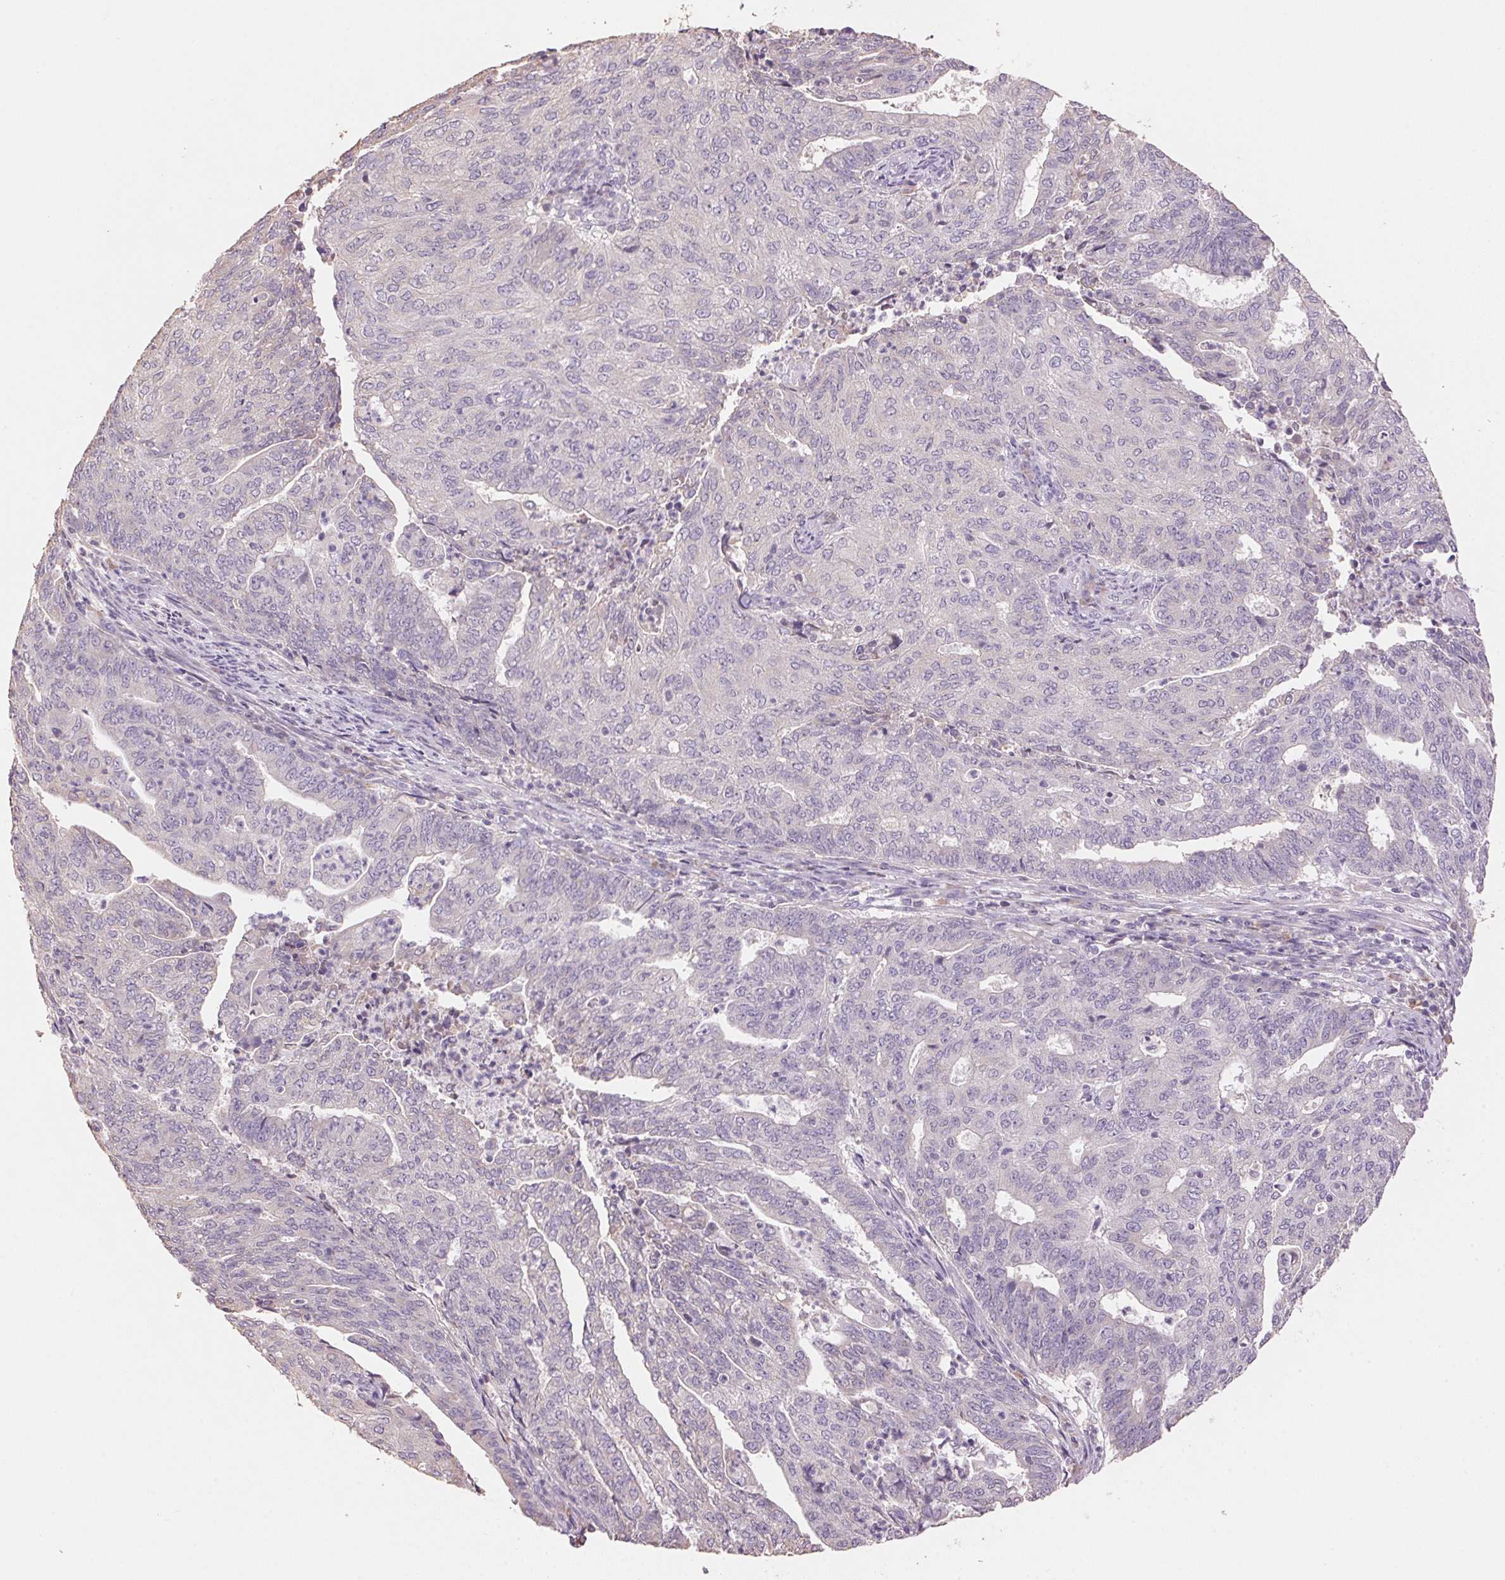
{"staining": {"intensity": "negative", "quantity": "none", "location": "none"}, "tissue": "endometrial cancer", "cell_type": "Tumor cells", "image_type": "cancer", "snomed": [{"axis": "morphology", "description": "Adenocarcinoma, NOS"}, {"axis": "topography", "description": "Endometrium"}], "caption": "This histopathology image is of adenocarcinoma (endometrial) stained with immunohistochemistry to label a protein in brown with the nuclei are counter-stained blue. There is no positivity in tumor cells.", "gene": "LYZL6", "patient": {"sex": "female", "age": 82}}